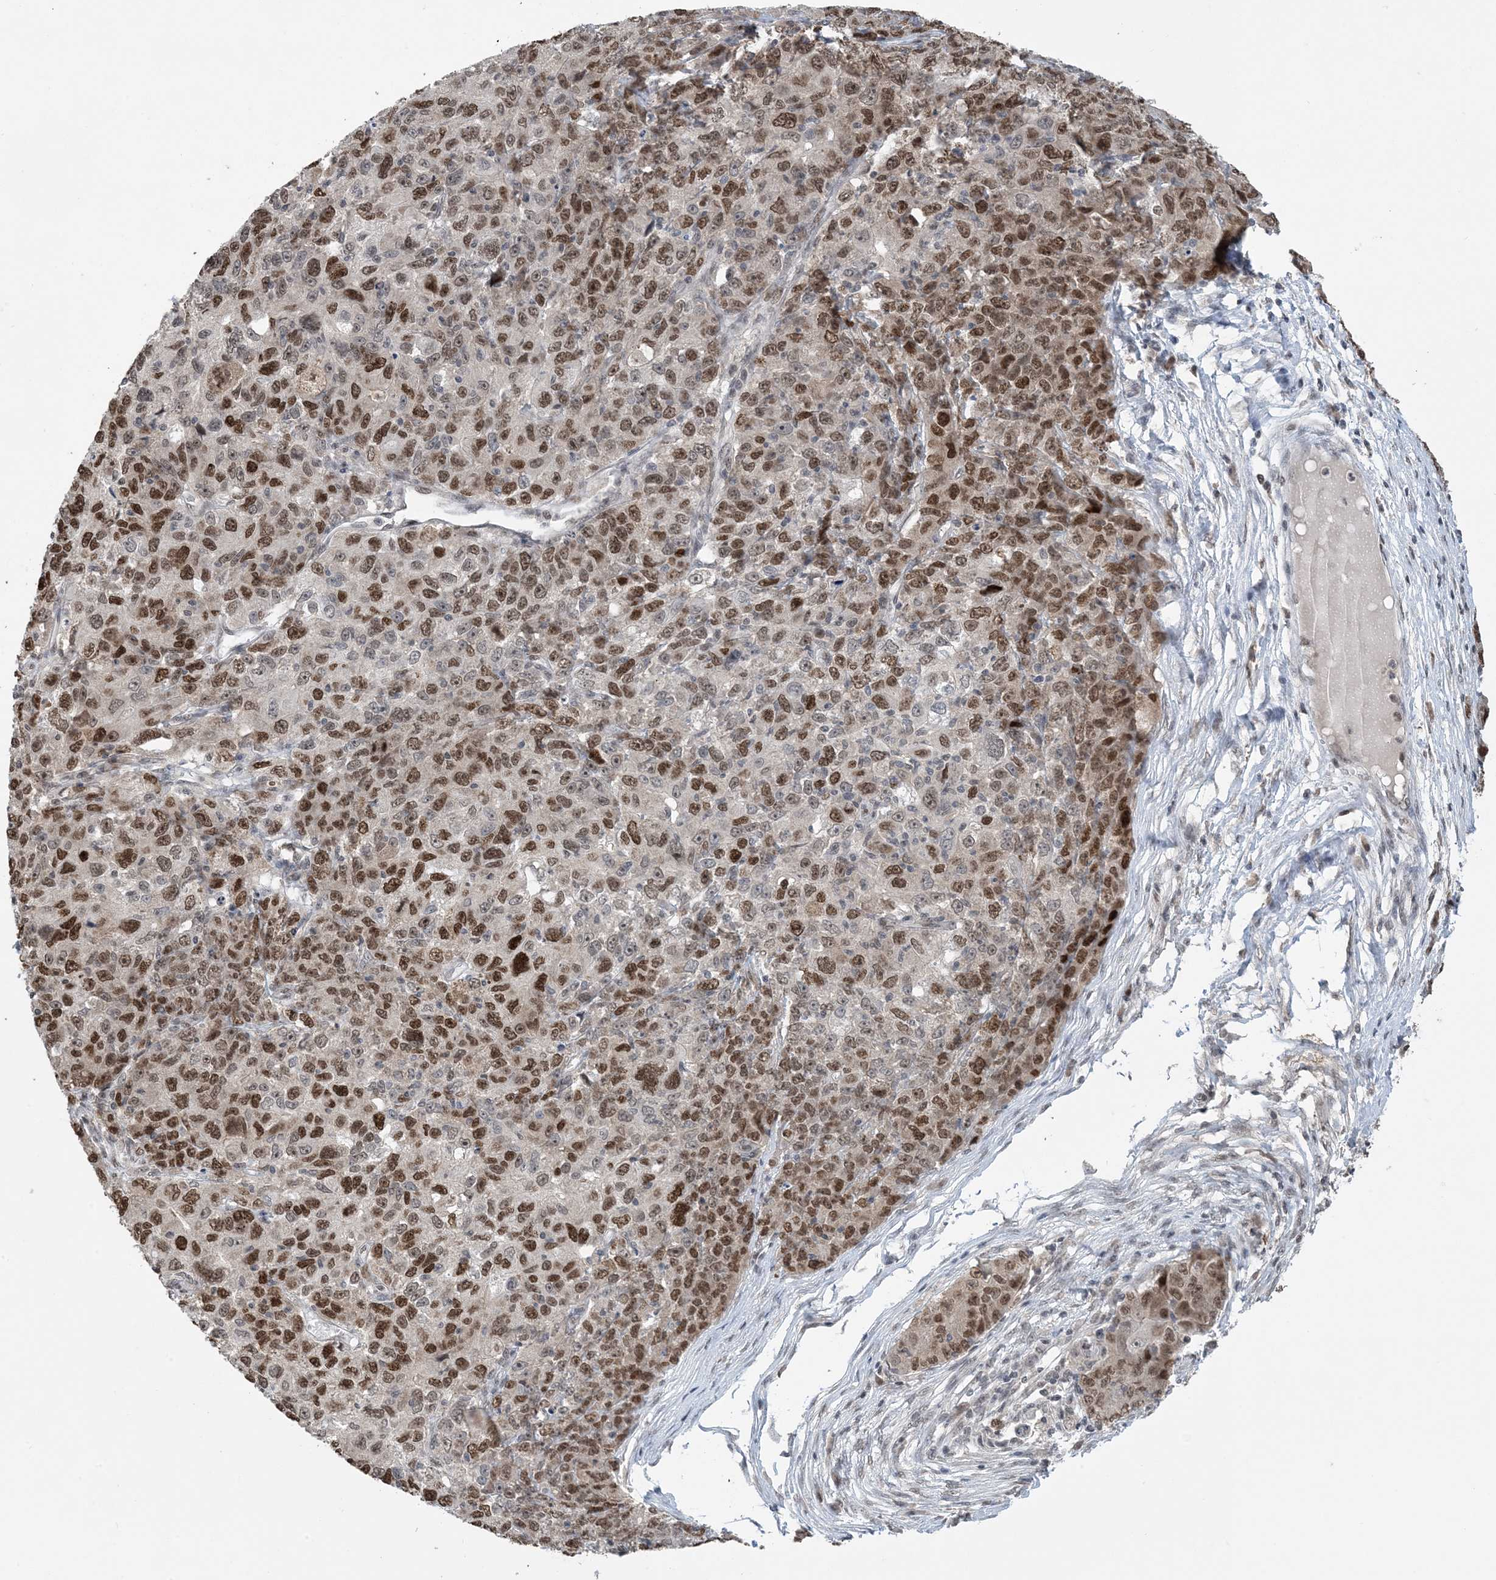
{"staining": {"intensity": "moderate", "quantity": ">75%", "location": "nuclear"}, "tissue": "ovarian cancer", "cell_type": "Tumor cells", "image_type": "cancer", "snomed": [{"axis": "morphology", "description": "Carcinoma, endometroid"}, {"axis": "topography", "description": "Ovary"}], "caption": "Moderate nuclear expression for a protein is appreciated in about >75% of tumor cells of ovarian endometroid carcinoma using immunohistochemistry.", "gene": "ACYP2", "patient": {"sex": "female", "age": 42}}